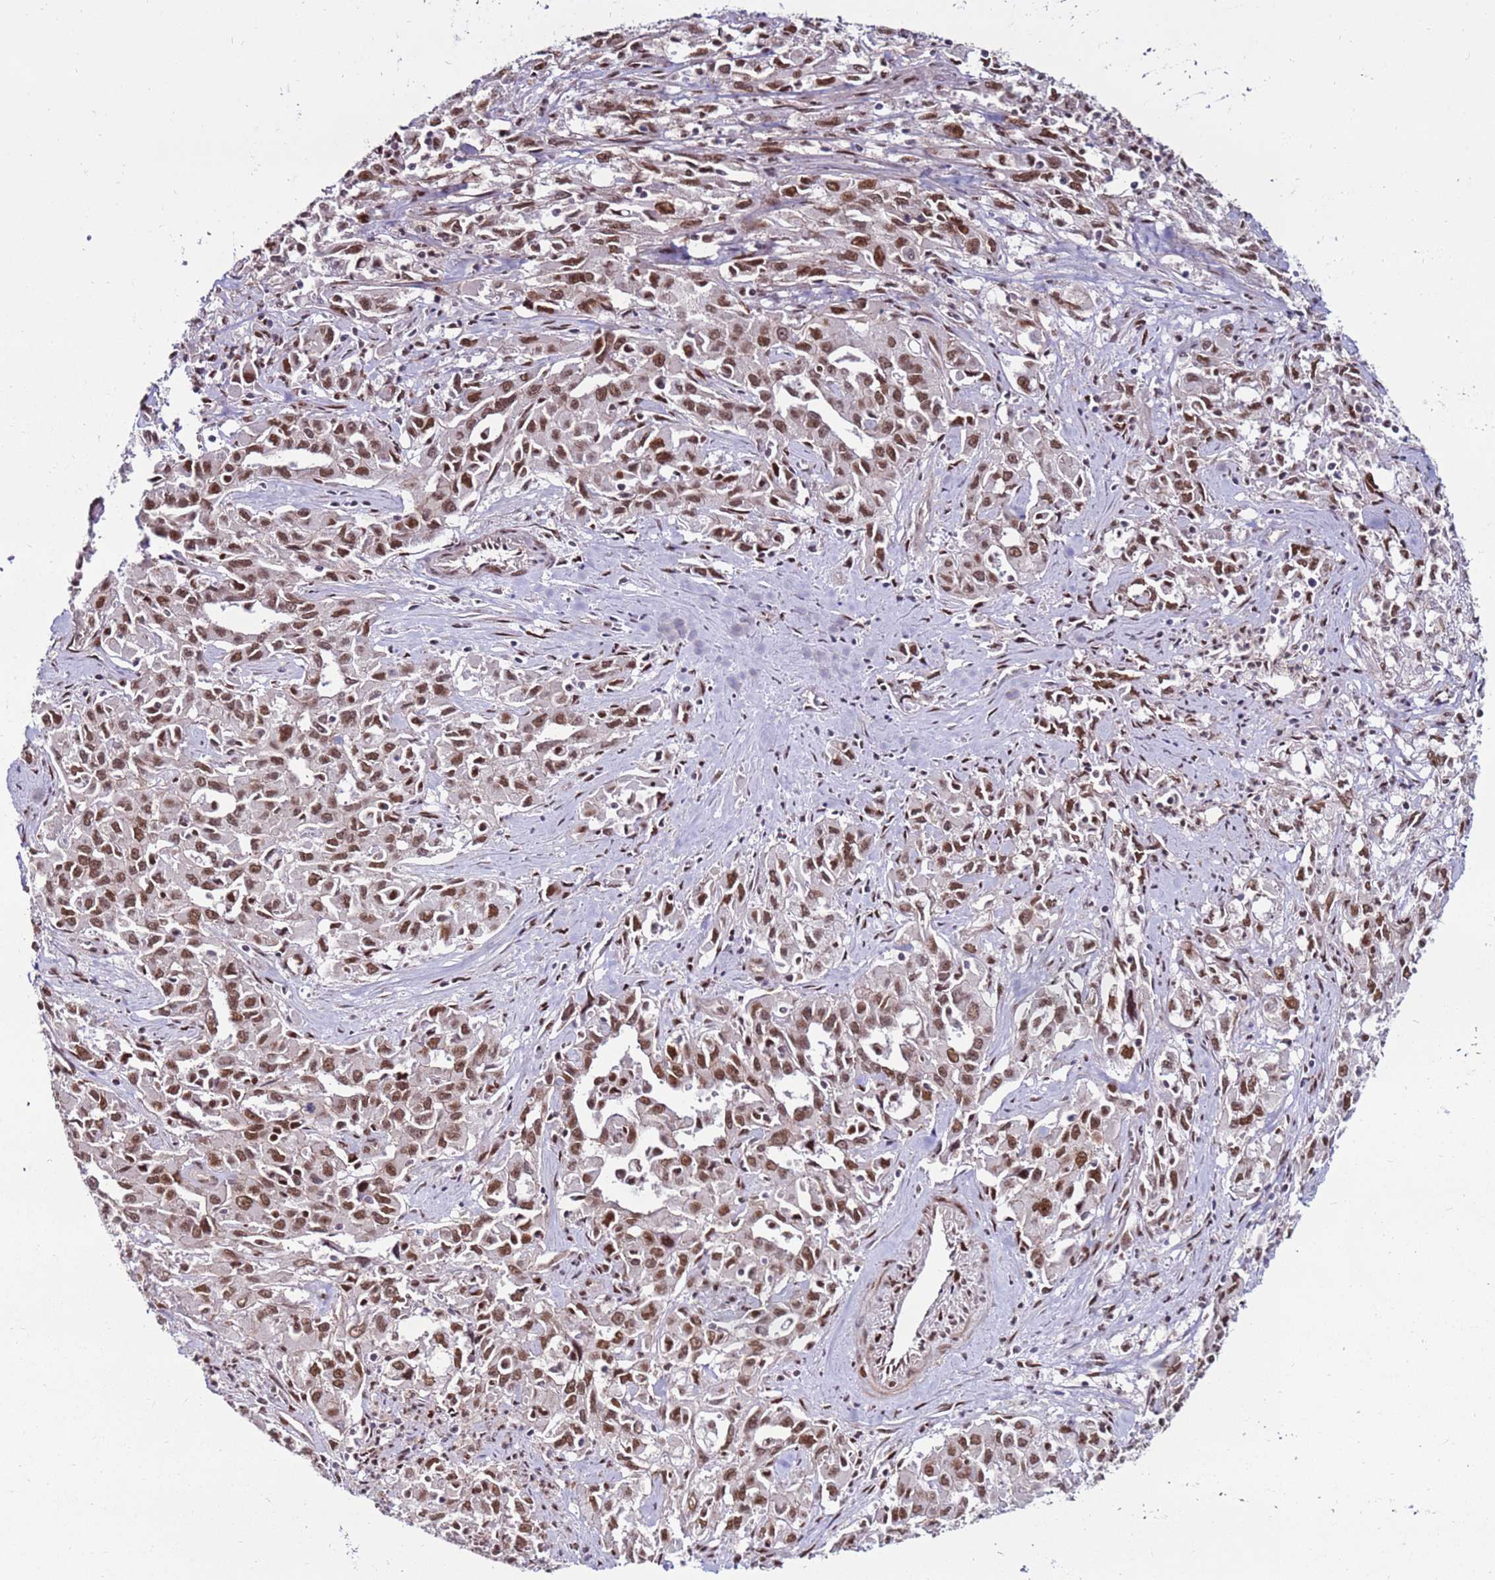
{"staining": {"intensity": "moderate", "quantity": ">75%", "location": "nuclear"}, "tissue": "liver cancer", "cell_type": "Tumor cells", "image_type": "cancer", "snomed": [{"axis": "morphology", "description": "Carcinoma, Hepatocellular, NOS"}, {"axis": "topography", "description": "Liver"}], "caption": "Liver hepatocellular carcinoma was stained to show a protein in brown. There is medium levels of moderate nuclear expression in about >75% of tumor cells.", "gene": "KPNA4", "patient": {"sex": "male", "age": 63}}